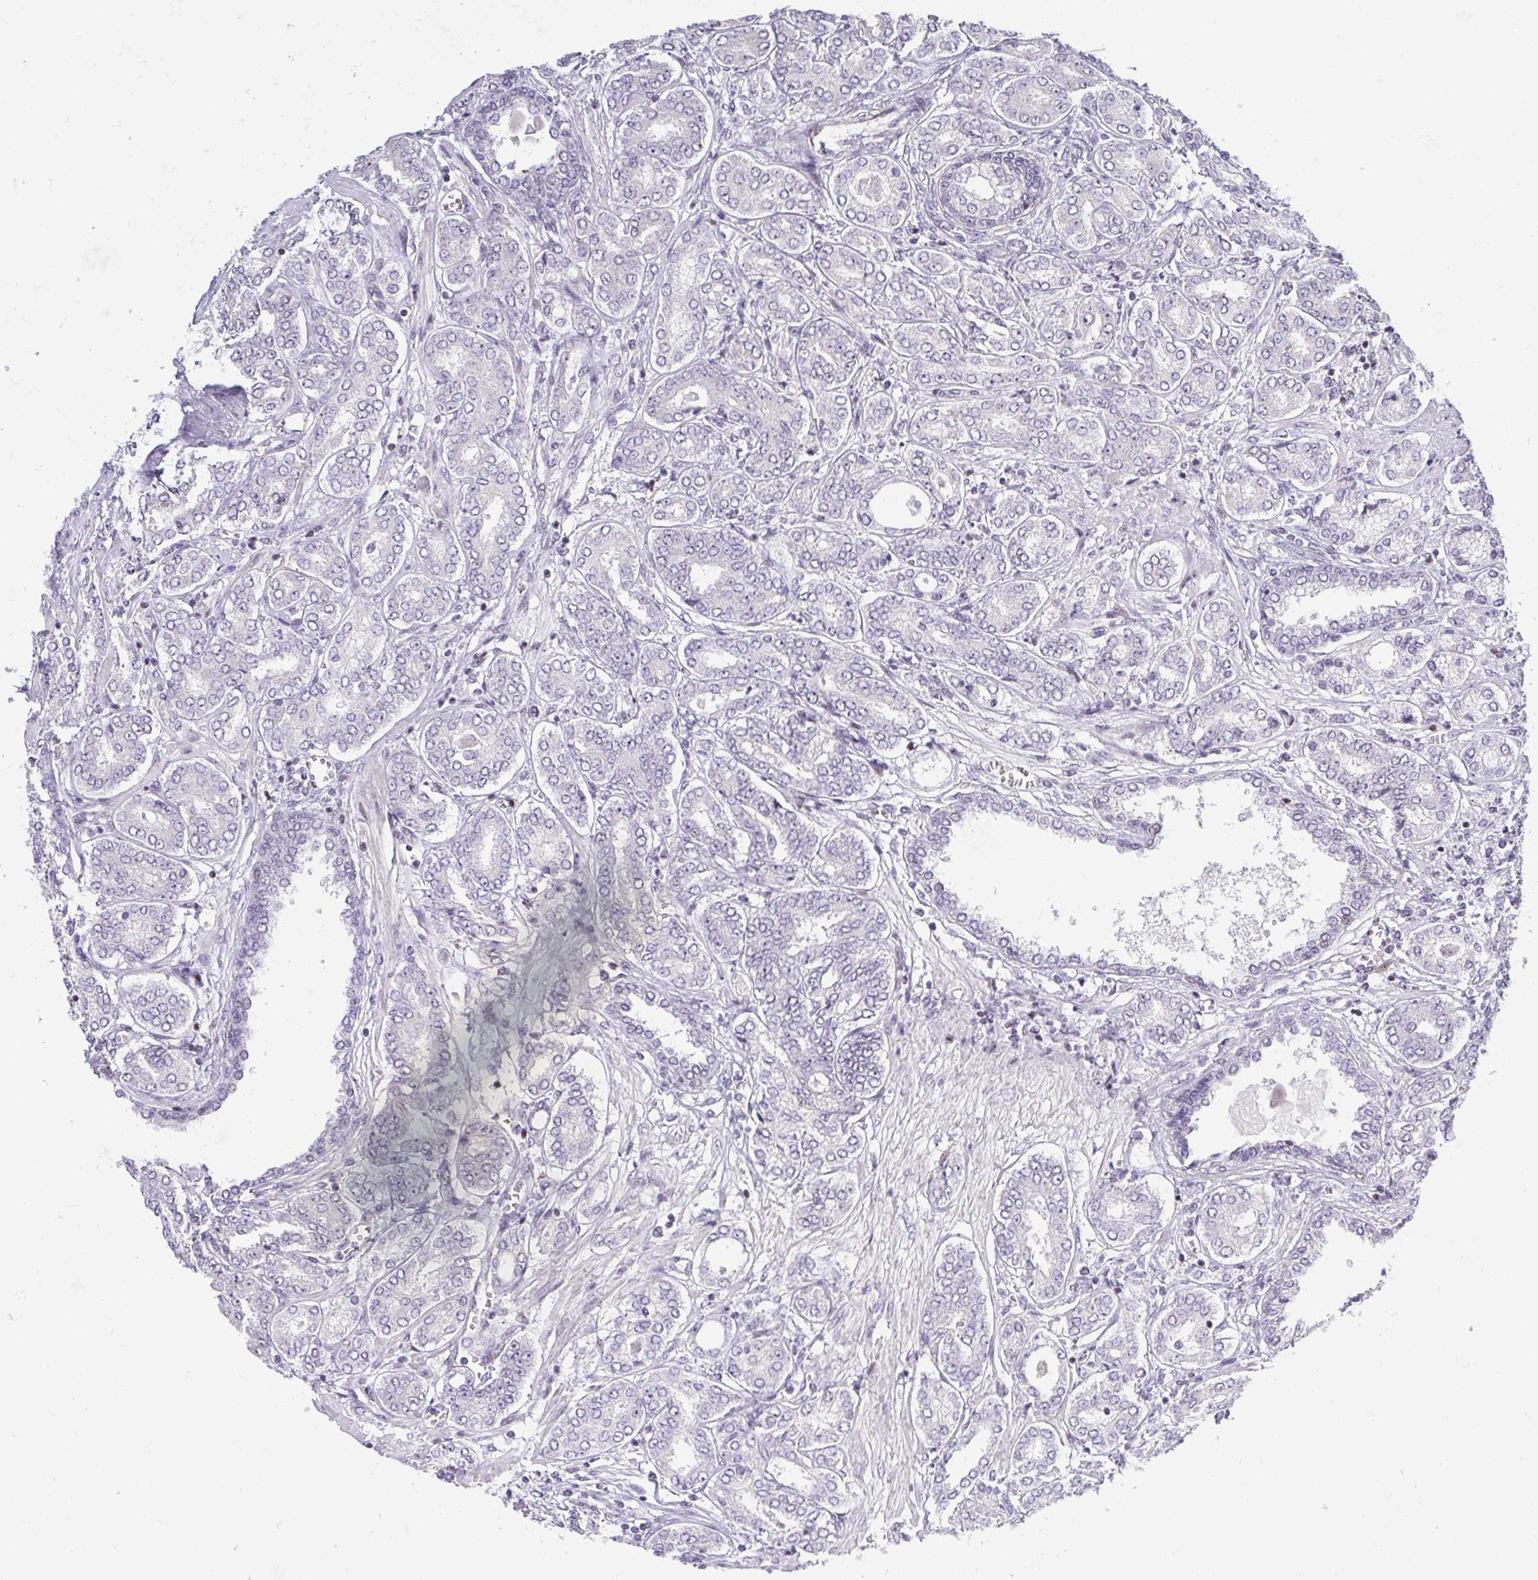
{"staining": {"intensity": "negative", "quantity": "none", "location": "none"}, "tissue": "prostate cancer", "cell_type": "Tumor cells", "image_type": "cancer", "snomed": [{"axis": "morphology", "description": "Adenocarcinoma, High grade"}, {"axis": "topography", "description": "Prostate"}], "caption": "Tumor cells are negative for brown protein staining in prostate adenocarcinoma (high-grade). (DAB immunohistochemistry (IHC), high magnification).", "gene": "PLPPR3", "patient": {"sex": "male", "age": 72}}